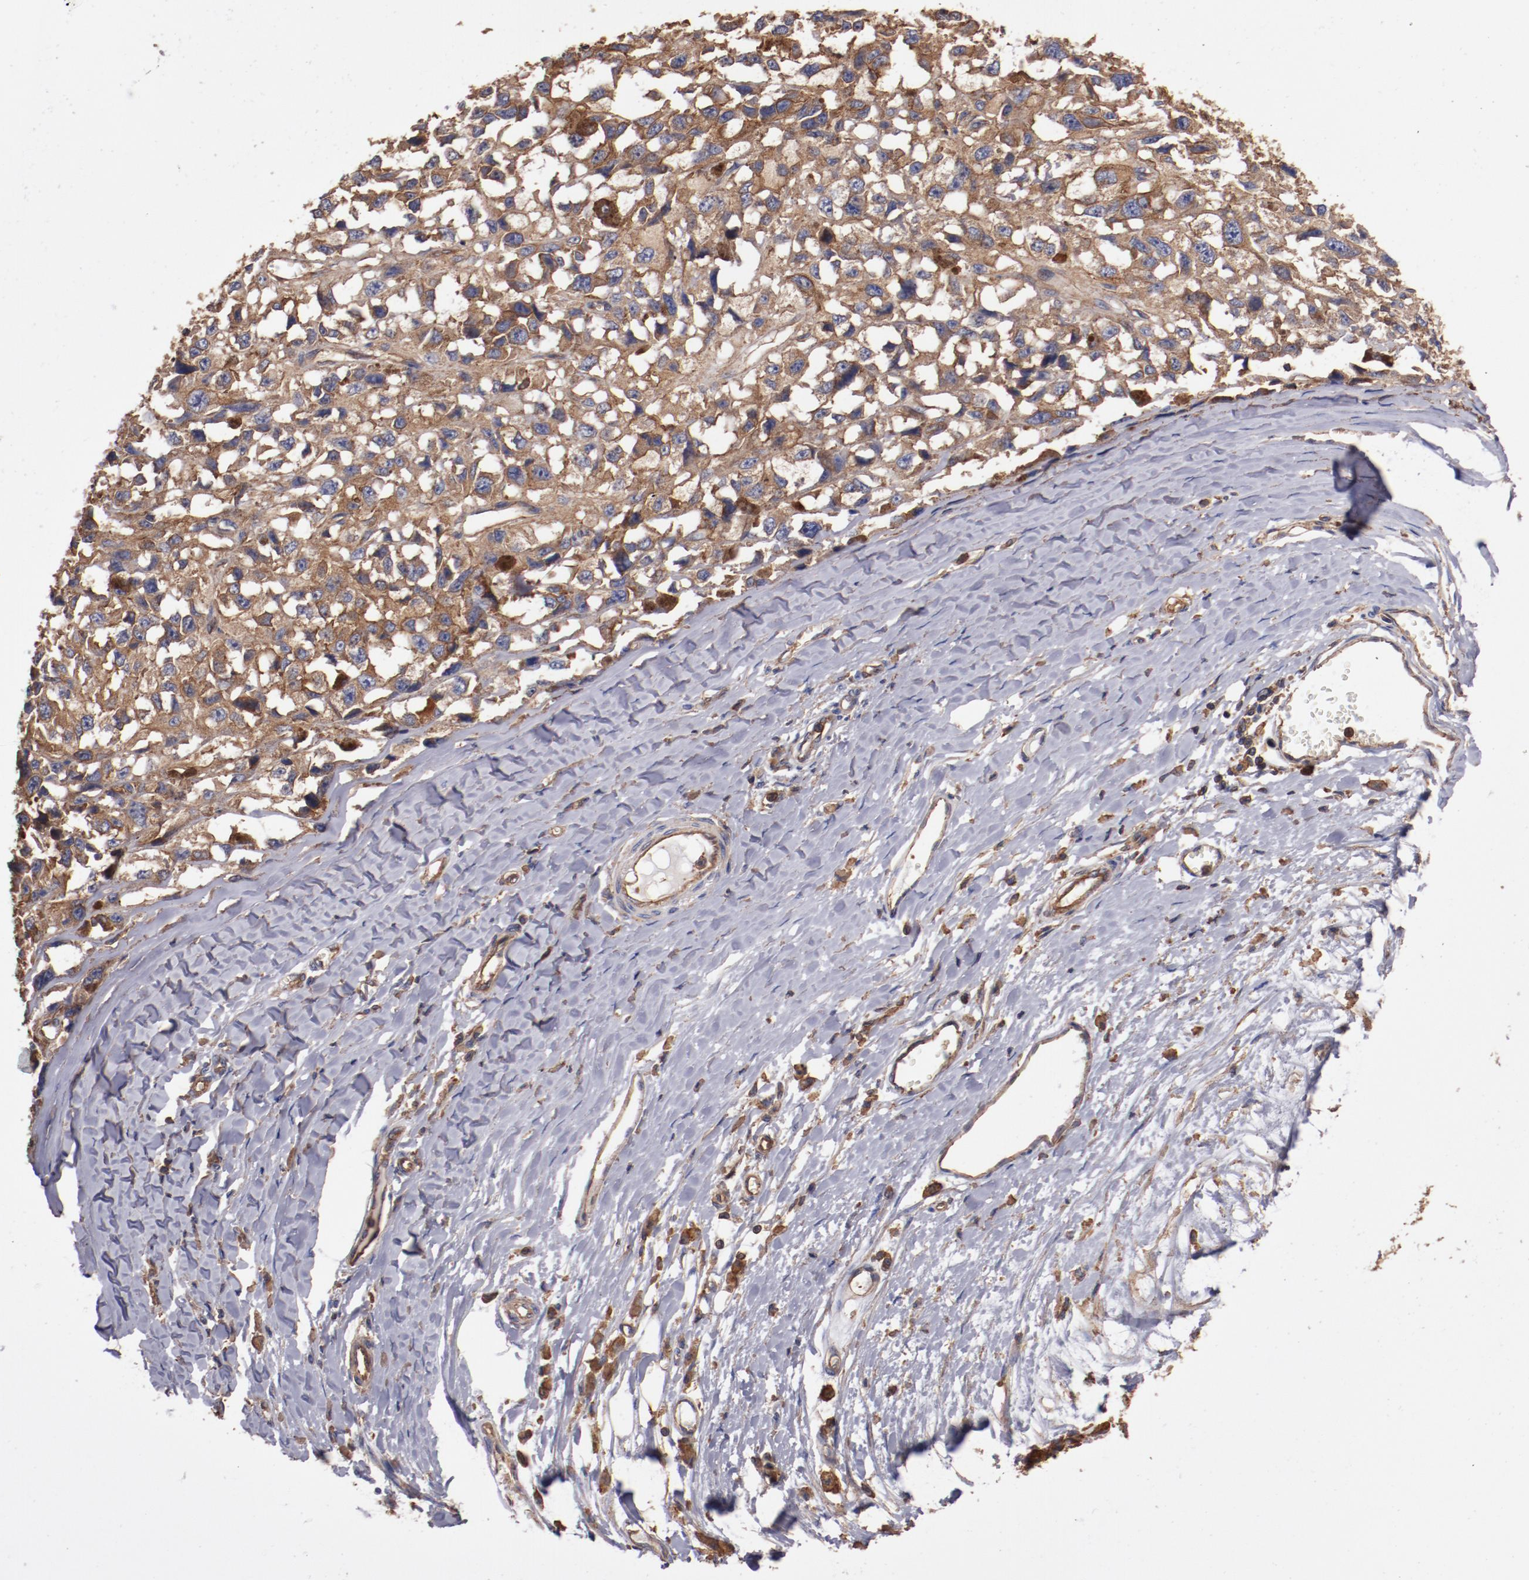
{"staining": {"intensity": "strong", "quantity": ">75%", "location": "cytoplasmic/membranous"}, "tissue": "melanoma", "cell_type": "Tumor cells", "image_type": "cancer", "snomed": [{"axis": "morphology", "description": "Malignant melanoma, Metastatic site"}, {"axis": "topography", "description": "Lymph node"}], "caption": "This micrograph shows malignant melanoma (metastatic site) stained with IHC to label a protein in brown. The cytoplasmic/membranous of tumor cells show strong positivity for the protein. Nuclei are counter-stained blue.", "gene": "TMOD3", "patient": {"sex": "male", "age": 59}}